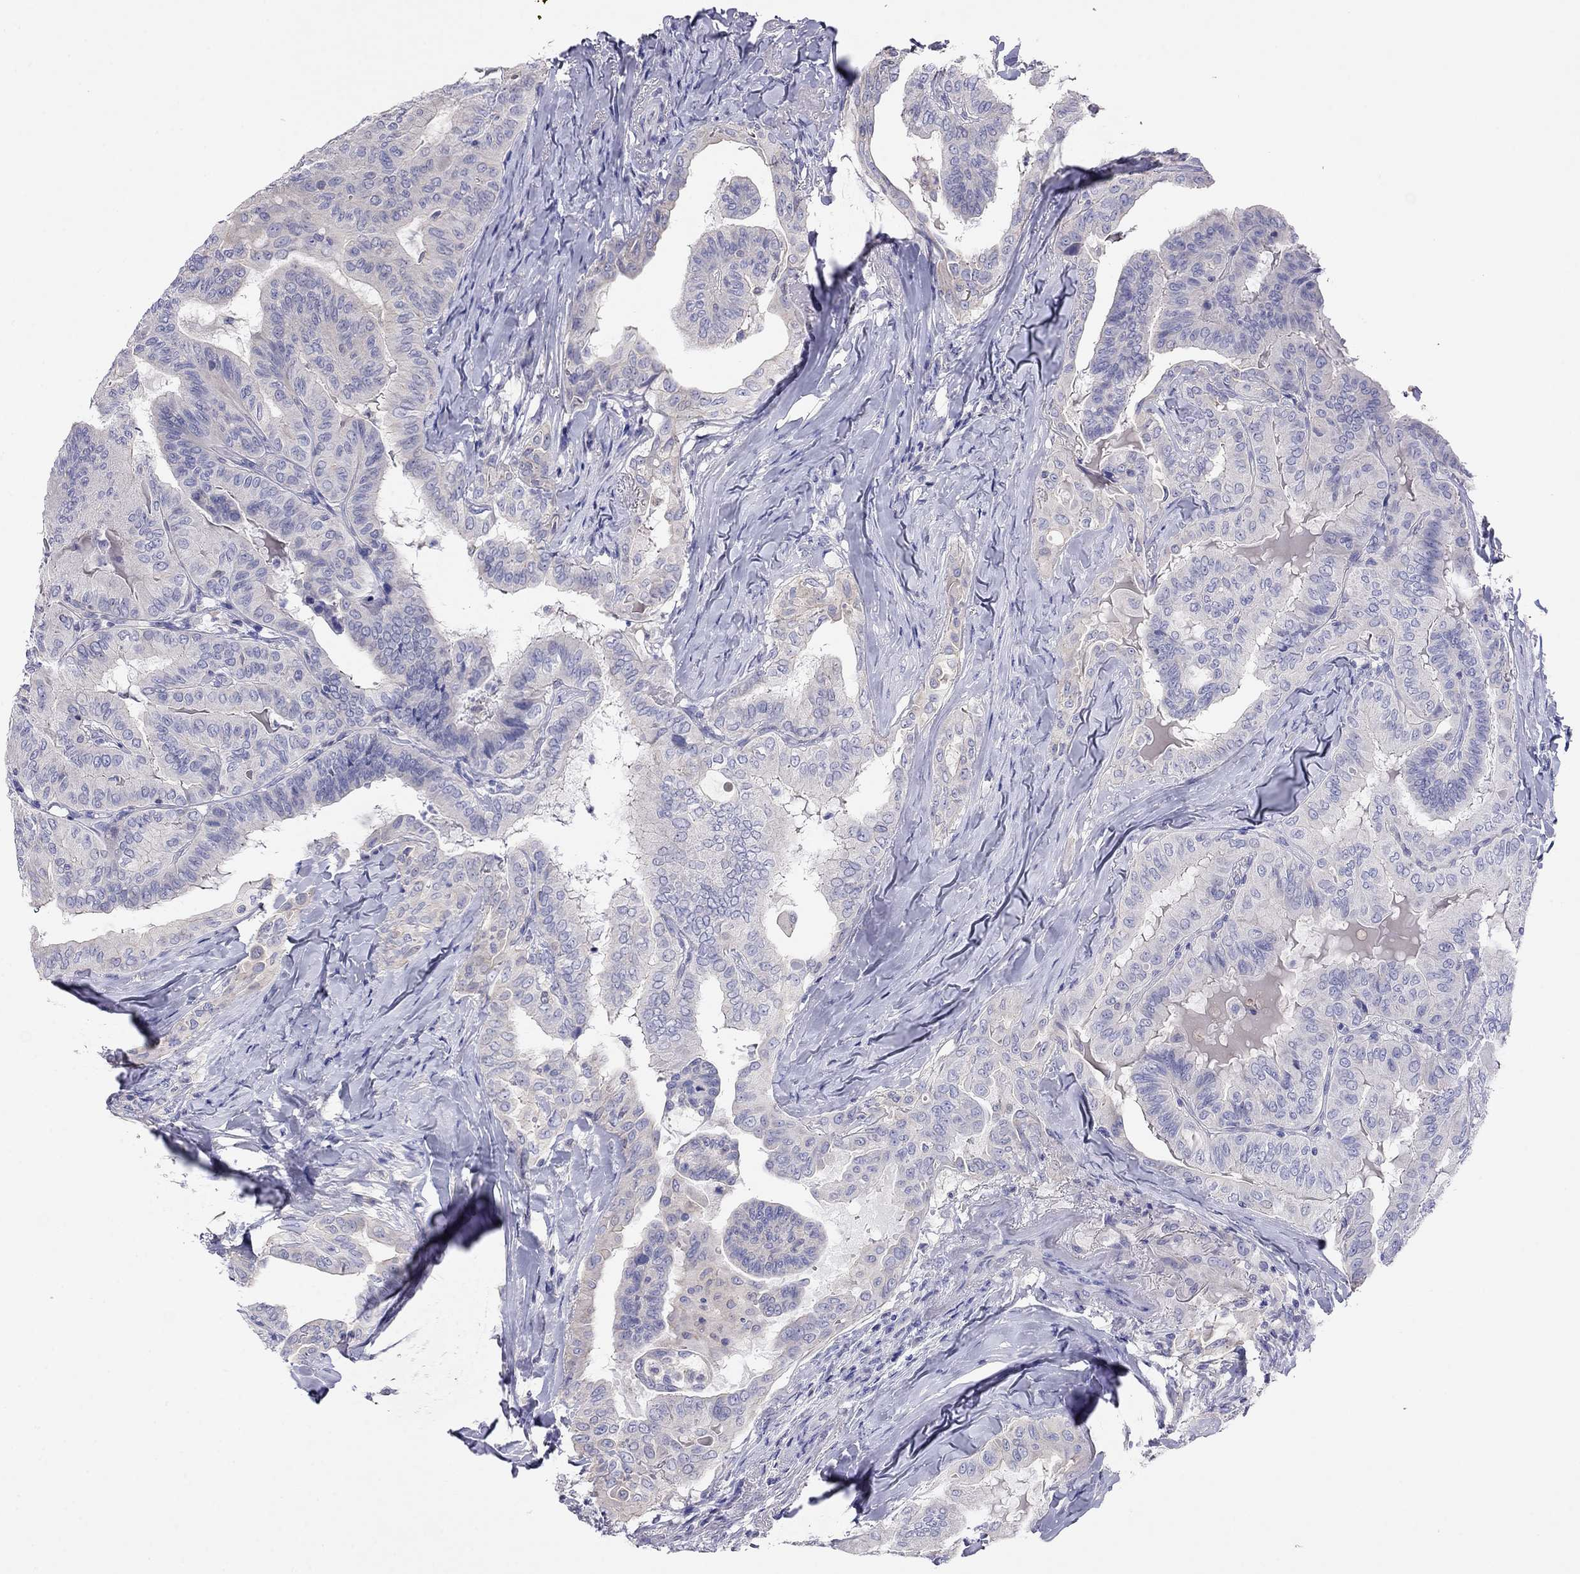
{"staining": {"intensity": "negative", "quantity": "none", "location": "none"}, "tissue": "thyroid cancer", "cell_type": "Tumor cells", "image_type": "cancer", "snomed": [{"axis": "morphology", "description": "Papillary adenocarcinoma, NOS"}, {"axis": "topography", "description": "Thyroid gland"}], "caption": "DAB (3,3'-diaminobenzidine) immunohistochemical staining of thyroid cancer reveals no significant positivity in tumor cells. The staining is performed using DAB brown chromogen with nuclei counter-stained in using hematoxylin.", "gene": "CAPNS2", "patient": {"sex": "female", "age": 68}}